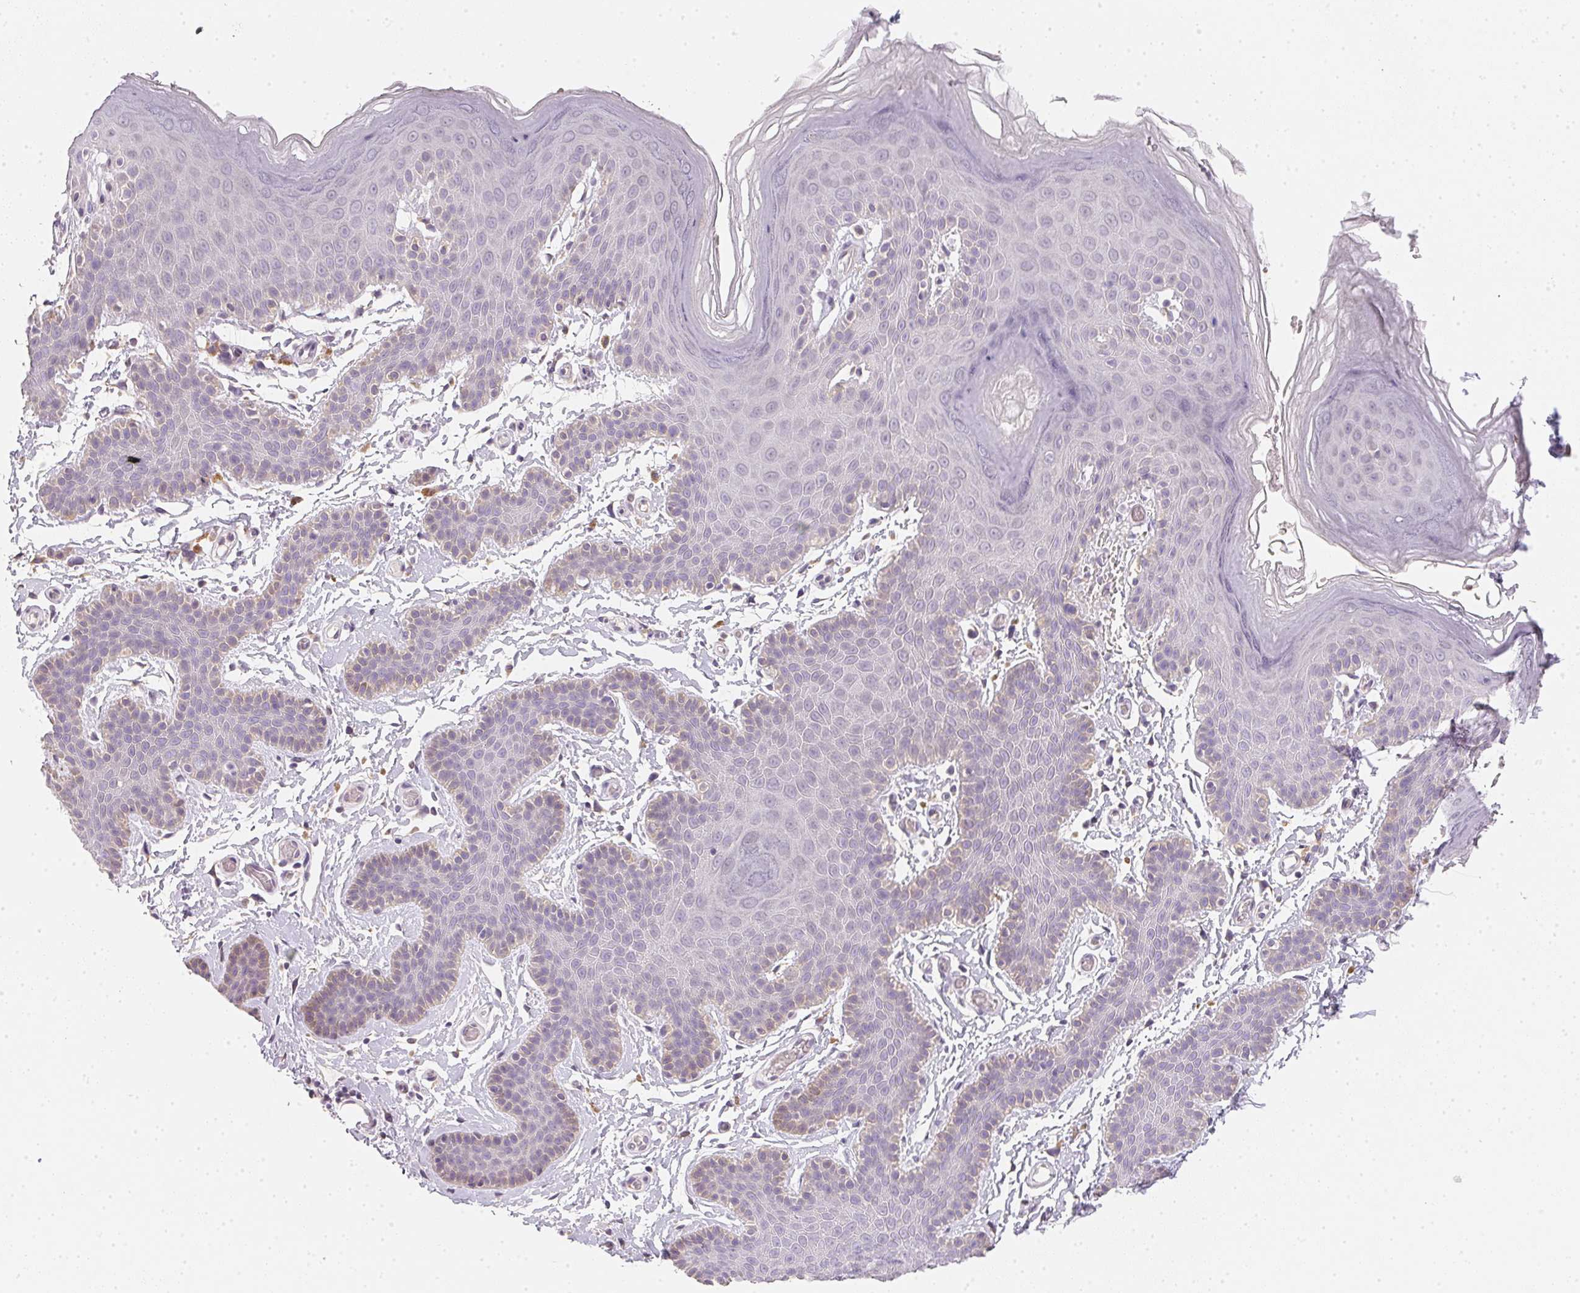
{"staining": {"intensity": "negative", "quantity": "none", "location": "none"}, "tissue": "skin", "cell_type": "Epidermal cells", "image_type": "normal", "snomed": [{"axis": "morphology", "description": "Normal tissue, NOS"}, {"axis": "topography", "description": "Anal"}], "caption": "Immunohistochemistry histopathology image of normal skin: human skin stained with DAB demonstrates no significant protein staining in epidermal cells.", "gene": "ZBBX", "patient": {"sex": "male", "age": 53}}